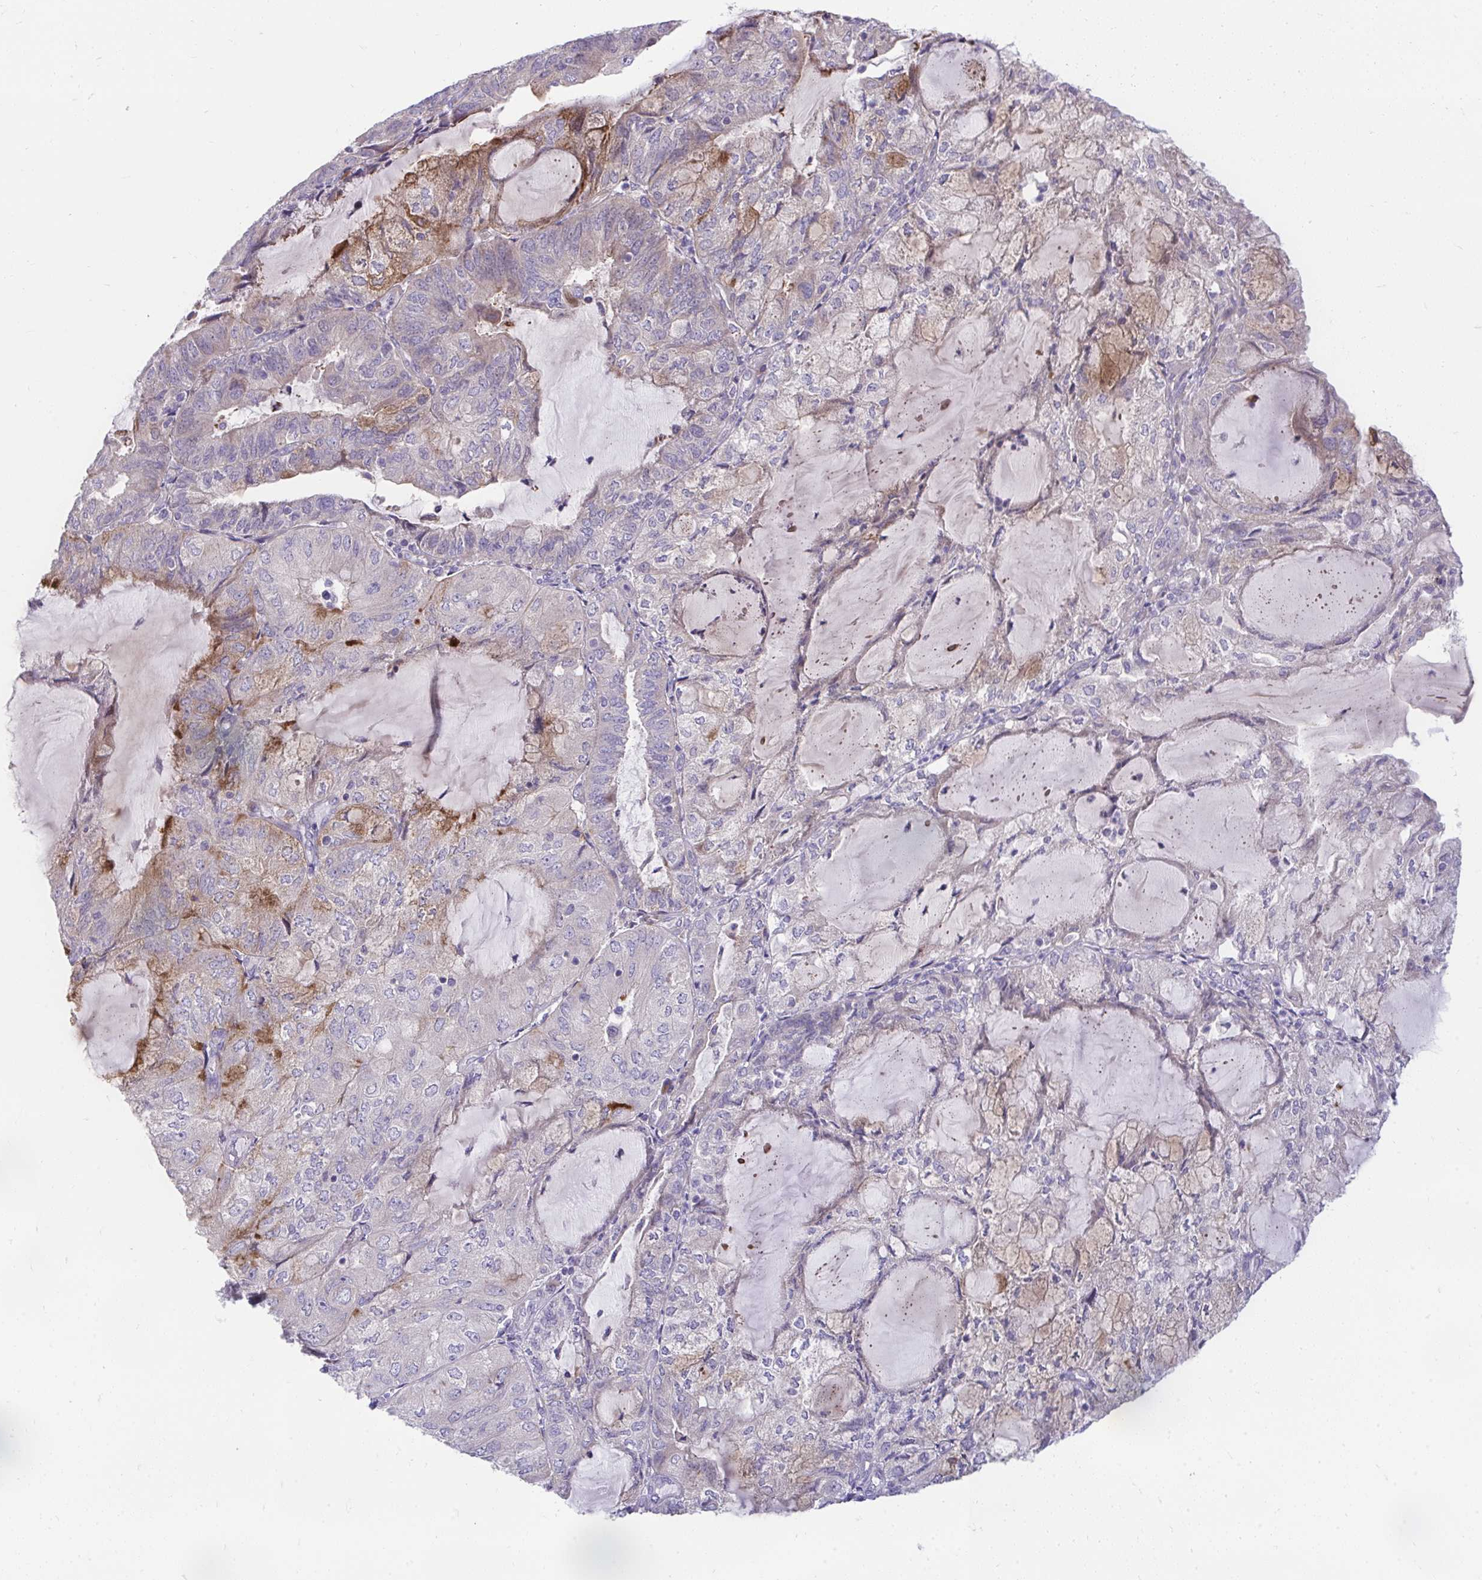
{"staining": {"intensity": "moderate", "quantity": "<25%", "location": "cytoplasmic/membranous"}, "tissue": "endometrial cancer", "cell_type": "Tumor cells", "image_type": "cancer", "snomed": [{"axis": "morphology", "description": "Adenocarcinoma, NOS"}, {"axis": "topography", "description": "Endometrium"}], "caption": "Immunohistochemistry staining of endometrial cancer, which demonstrates low levels of moderate cytoplasmic/membranous staining in approximately <25% of tumor cells indicating moderate cytoplasmic/membranous protein positivity. The staining was performed using DAB (3,3'-diaminobenzidine) (brown) for protein detection and nuclei were counterstained in hematoxylin (blue).", "gene": "PIGZ", "patient": {"sex": "female", "age": 81}}